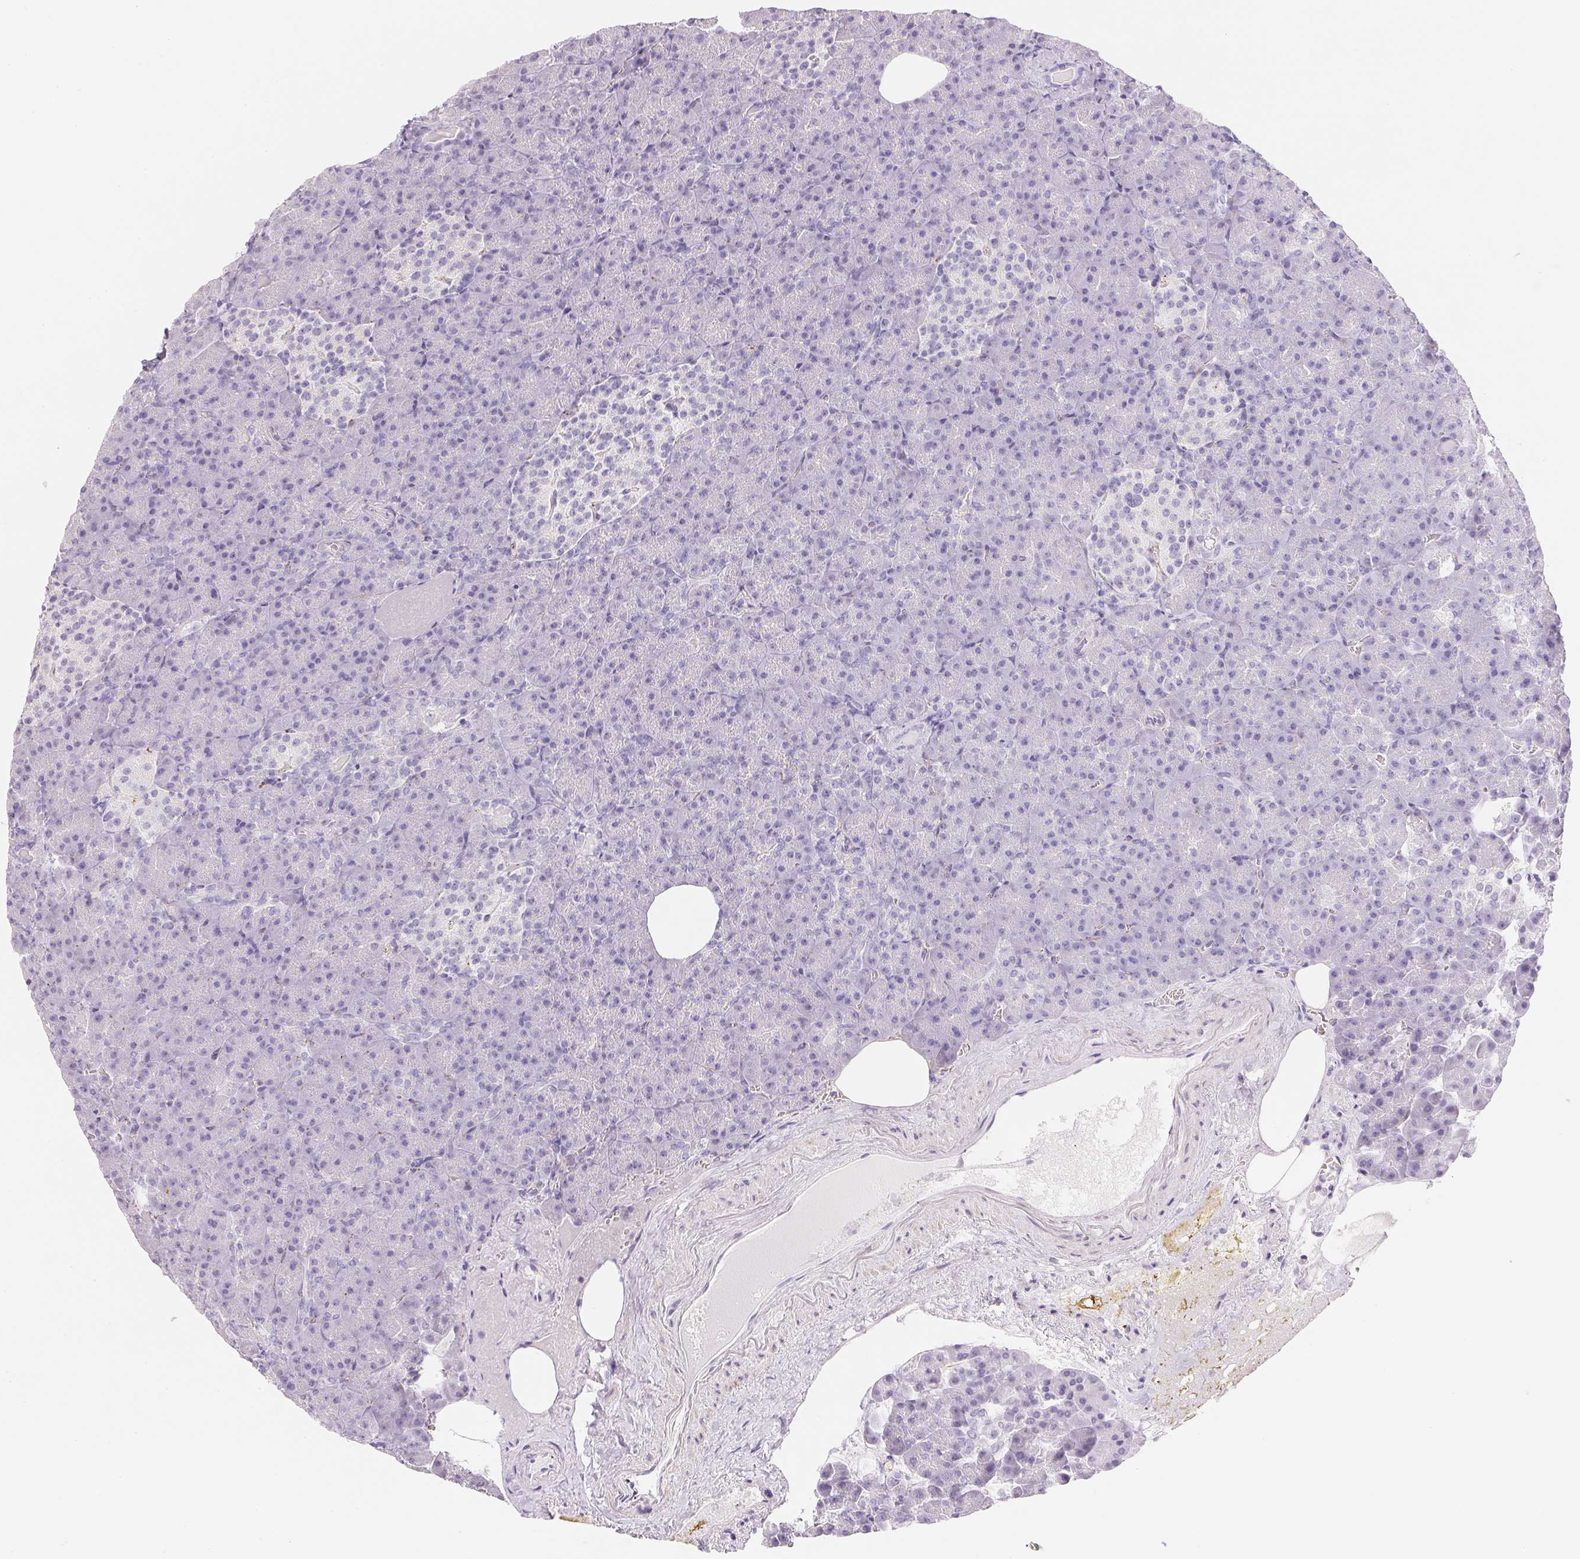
{"staining": {"intensity": "negative", "quantity": "none", "location": "none"}, "tissue": "pancreas", "cell_type": "Exocrine glandular cells", "image_type": "normal", "snomed": [{"axis": "morphology", "description": "Normal tissue, NOS"}, {"axis": "topography", "description": "Pancreas"}], "caption": "DAB (3,3'-diaminobenzidine) immunohistochemical staining of unremarkable human pancreas displays no significant staining in exocrine glandular cells. (Stains: DAB (3,3'-diaminobenzidine) immunohistochemistry (IHC) with hematoxylin counter stain, Microscopy: brightfield microscopy at high magnification).", "gene": "KCNE2", "patient": {"sex": "female", "age": 74}}